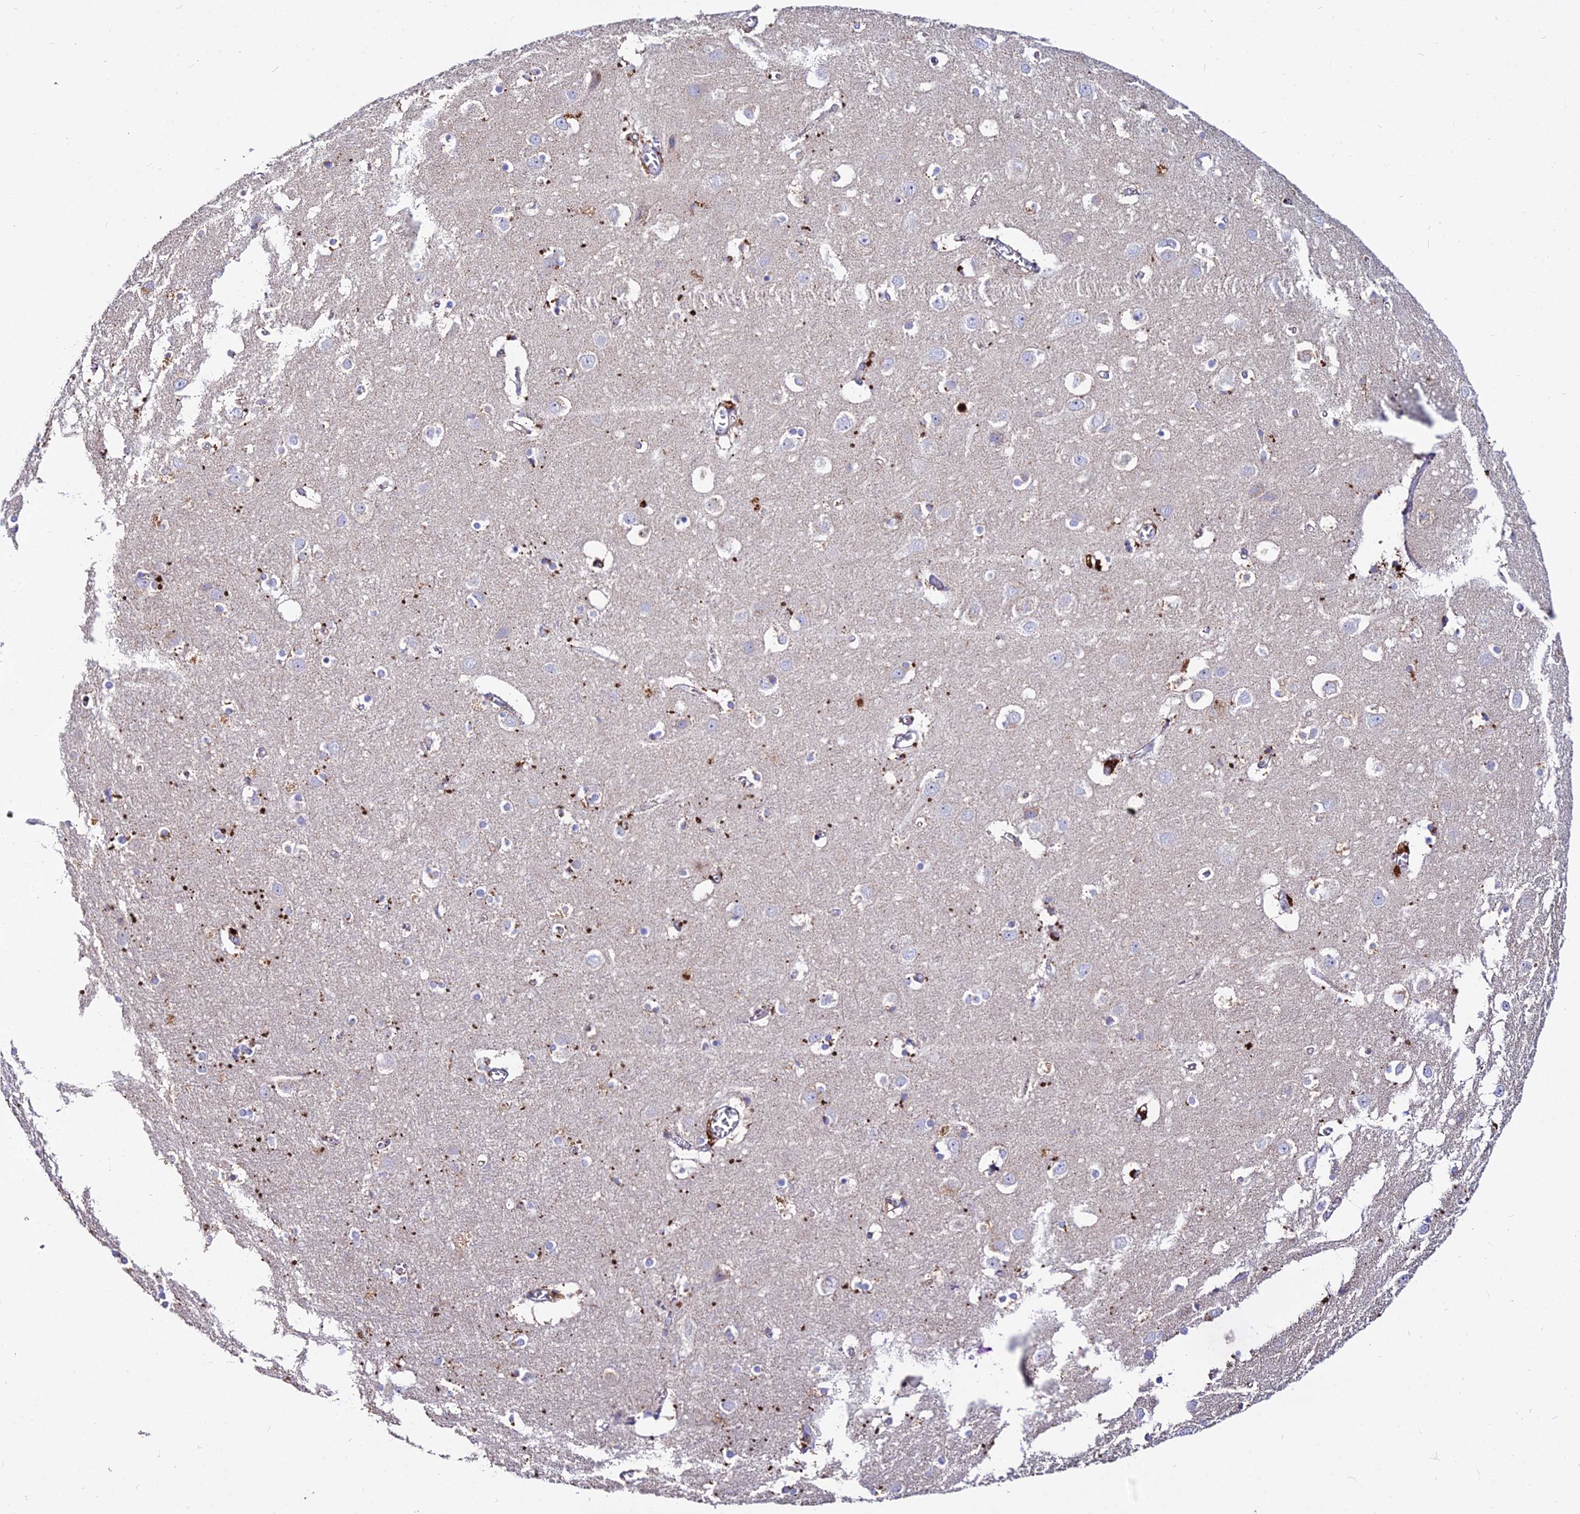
{"staining": {"intensity": "weak", "quantity": "25%-75%", "location": "cytoplasmic/membranous"}, "tissue": "cerebral cortex", "cell_type": "Endothelial cells", "image_type": "normal", "snomed": [{"axis": "morphology", "description": "Normal tissue, NOS"}, {"axis": "topography", "description": "Cerebral cortex"}], "caption": "A photomicrograph showing weak cytoplasmic/membranous positivity in approximately 25%-75% of endothelial cells in unremarkable cerebral cortex, as visualized by brown immunohistochemical staining.", "gene": "PNLIPRP3", "patient": {"sex": "male", "age": 54}}